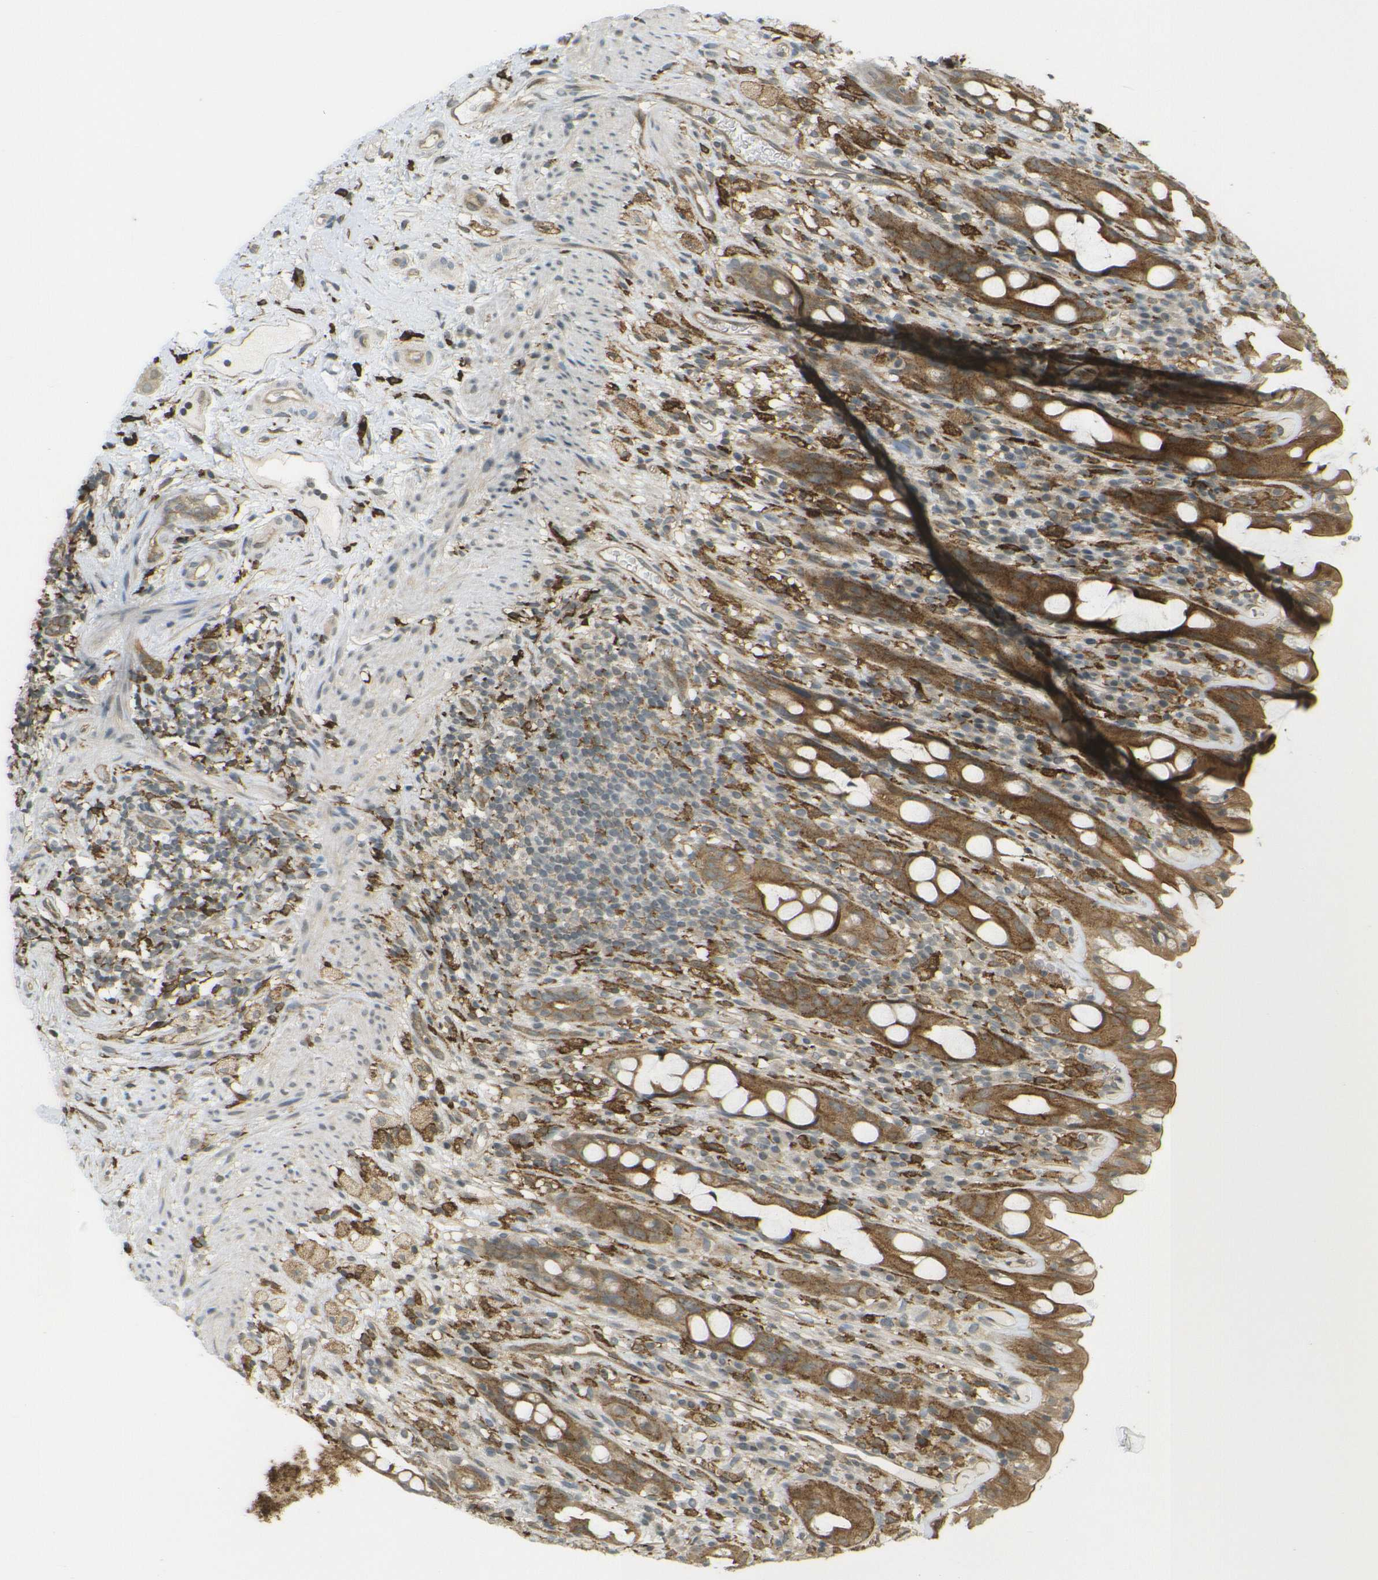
{"staining": {"intensity": "moderate", "quantity": ">75%", "location": "cytoplasmic/membranous"}, "tissue": "rectum", "cell_type": "Glandular cells", "image_type": "normal", "snomed": [{"axis": "morphology", "description": "Normal tissue, NOS"}, {"axis": "topography", "description": "Rectum"}], "caption": "The micrograph exhibits staining of normal rectum, revealing moderate cytoplasmic/membranous protein expression (brown color) within glandular cells.", "gene": "DAB2", "patient": {"sex": "male", "age": 44}}